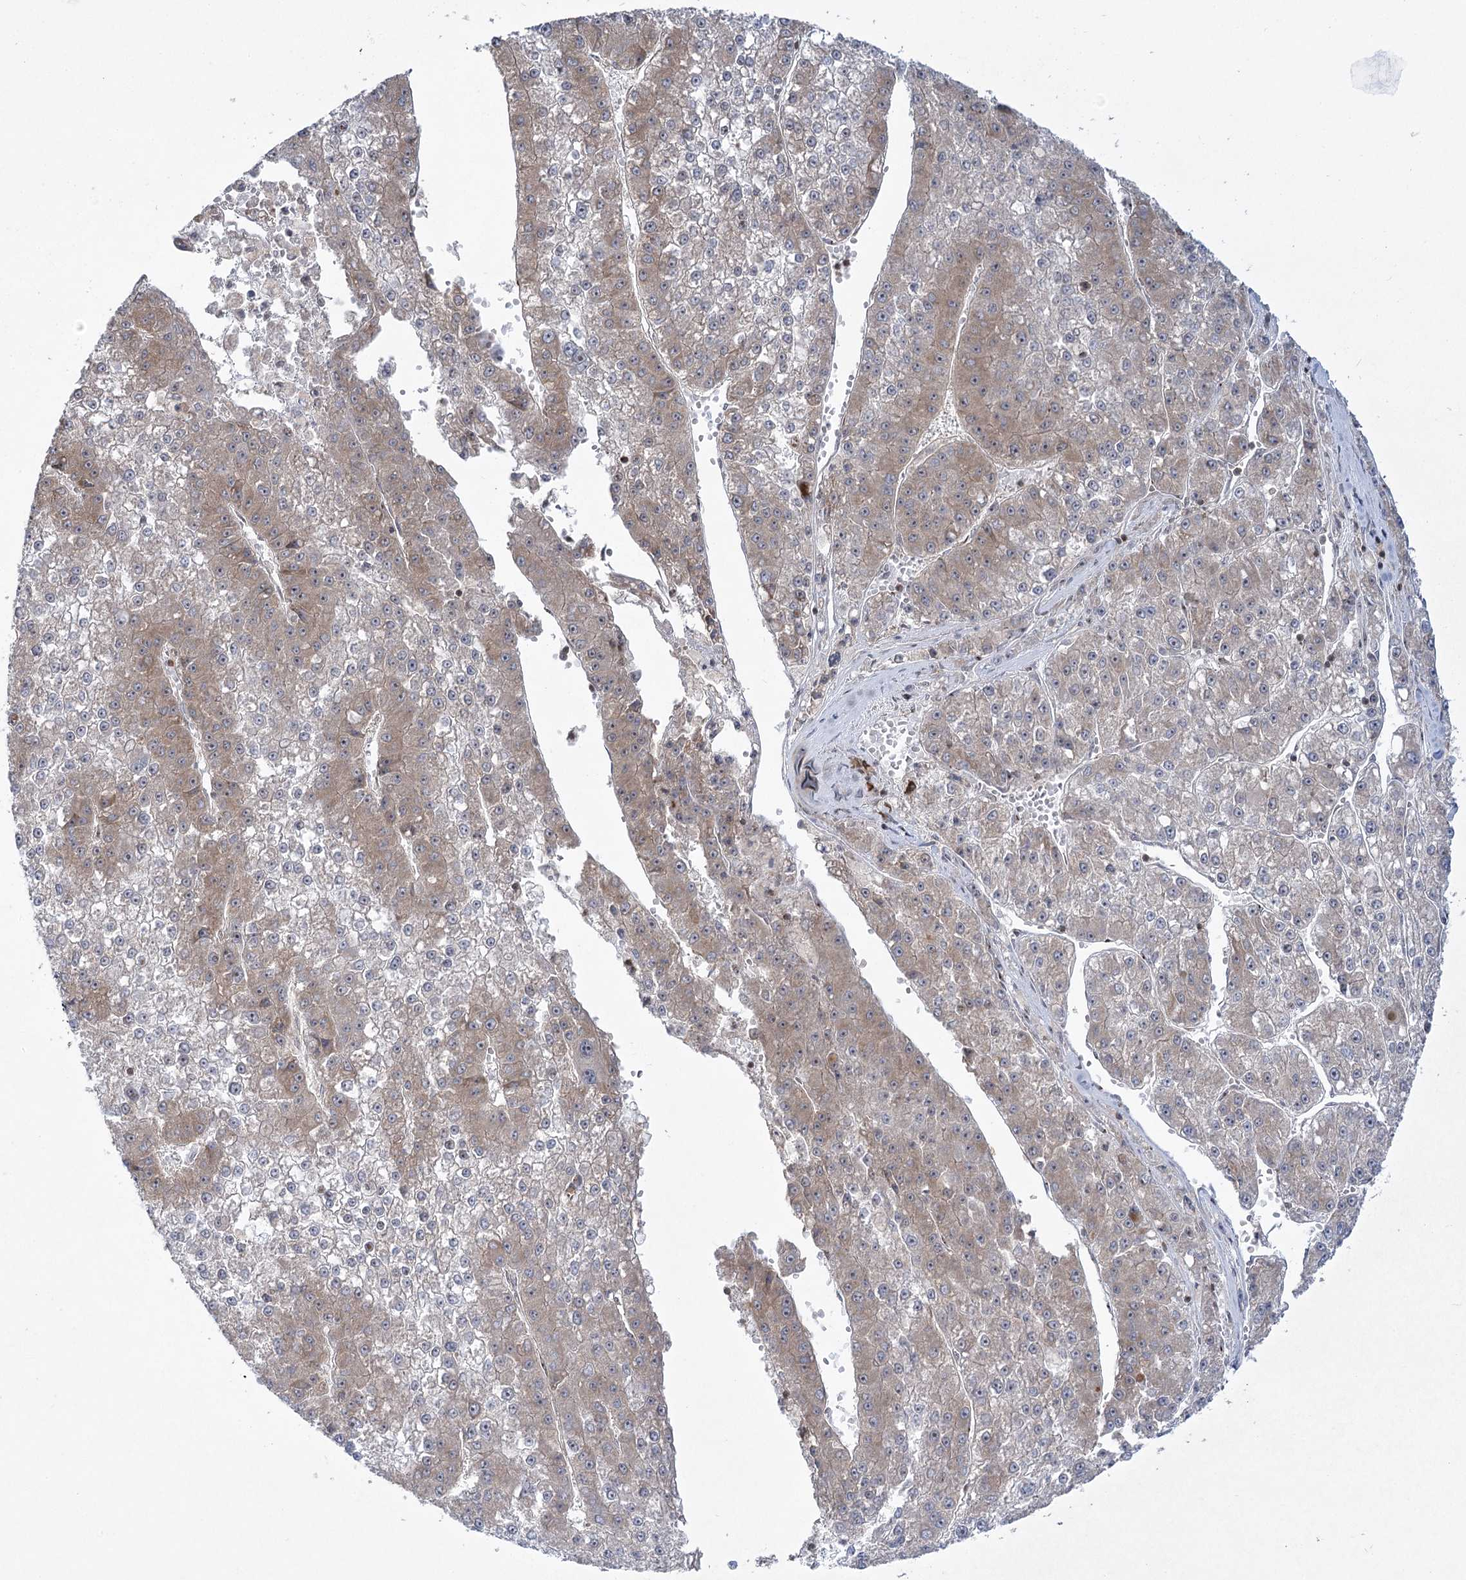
{"staining": {"intensity": "weak", "quantity": "<25%", "location": "cytoplasmic/membranous"}, "tissue": "liver cancer", "cell_type": "Tumor cells", "image_type": "cancer", "snomed": [{"axis": "morphology", "description": "Carcinoma, Hepatocellular, NOS"}, {"axis": "topography", "description": "Liver"}], "caption": "Immunohistochemistry (IHC) of liver cancer (hepatocellular carcinoma) displays no expression in tumor cells. (Immunohistochemistry, brightfield microscopy, high magnification).", "gene": "SYTL1", "patient": {"sex": "female", "age": 73}}